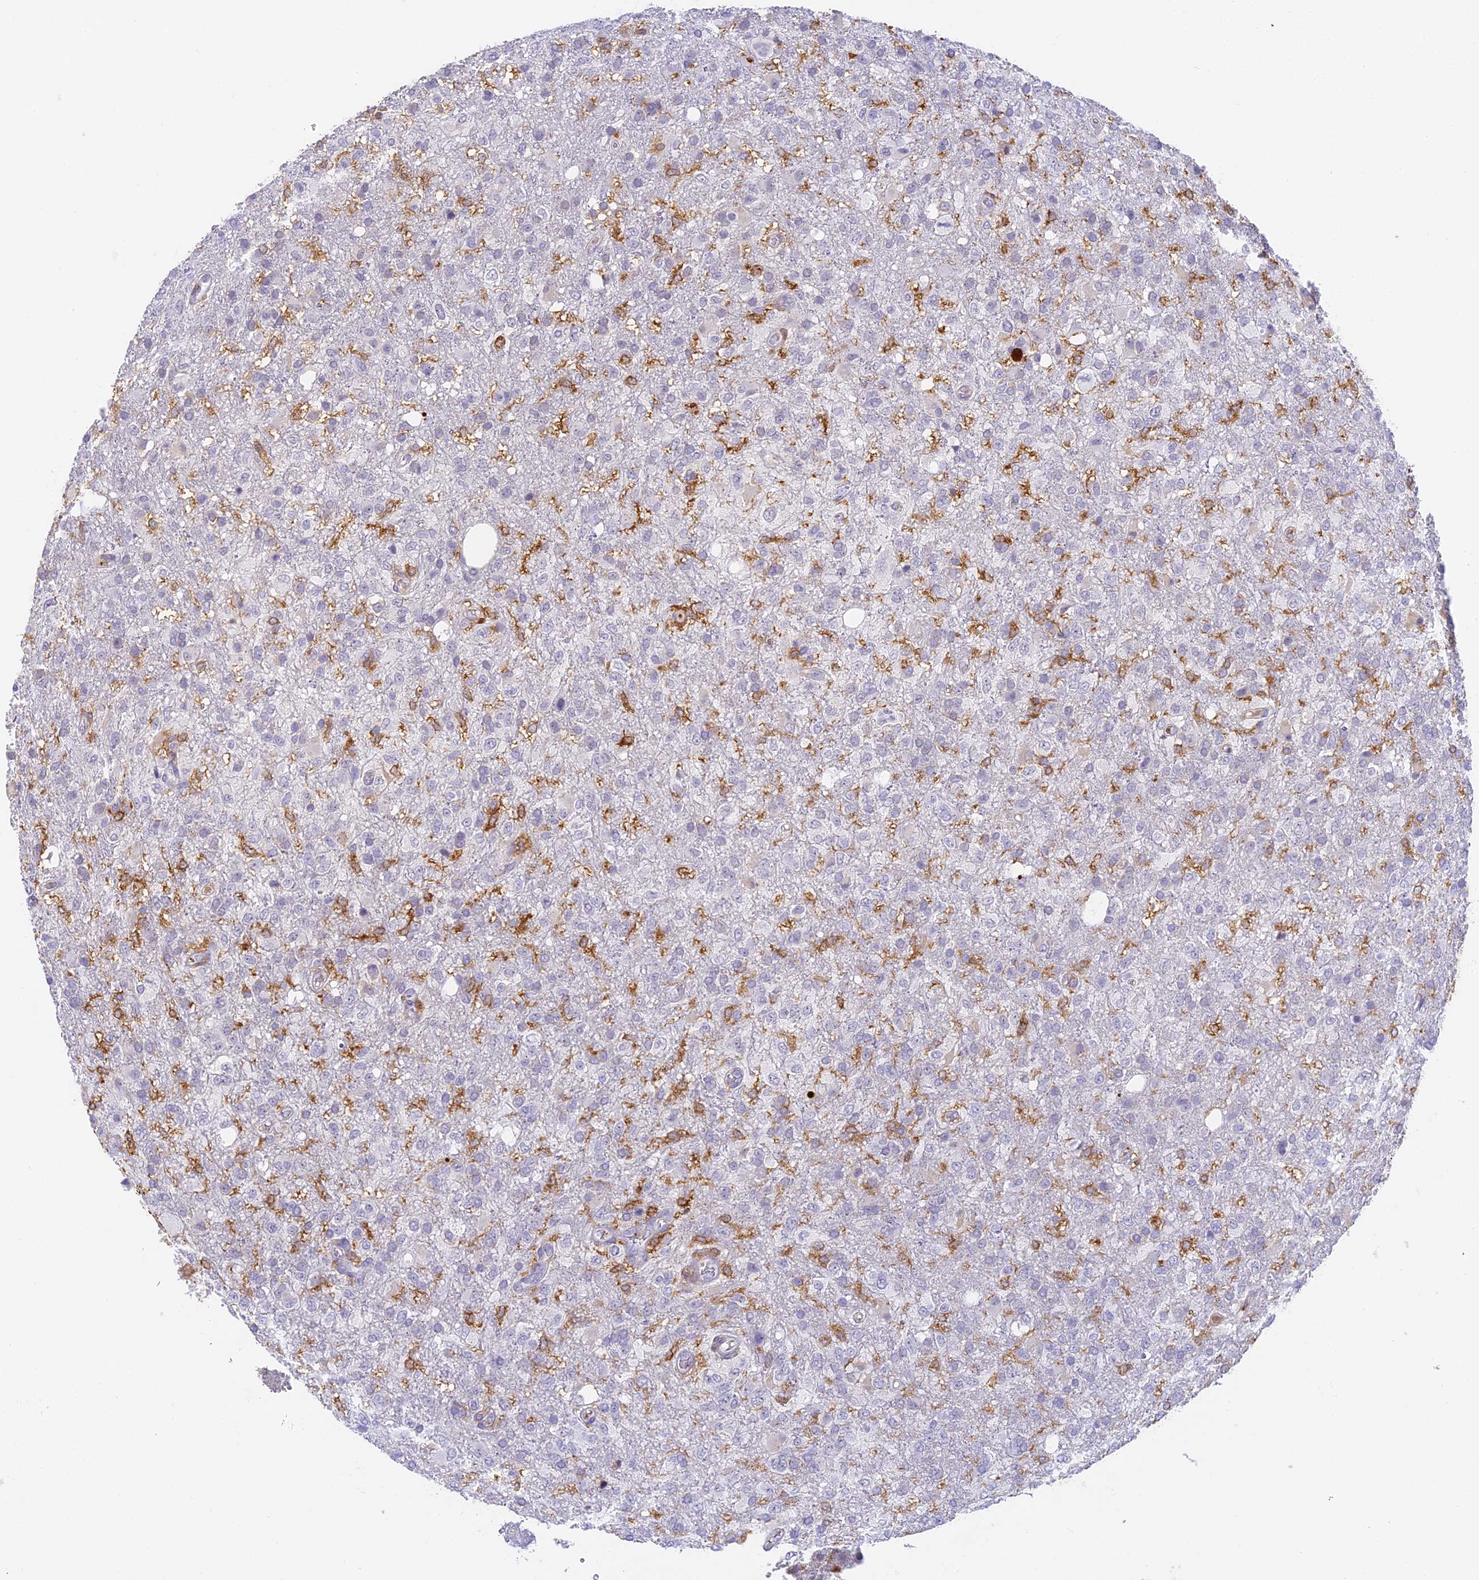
{"staining": {"intensity": "negative", "quantity": "none", "location": "none"}, "tissue": "glioma", "cell_type": "Tumor cells", "image_type": "cancer", "snomed": [{"axis": "morphology", "description": "Glioma, malignant, High grade"}, {"axis": "topography", "description": "Brain"}], "caption": "Immunohistochemistry micrograph of high-grade glioma (malignant) stained for a protein (brown), which exhibits no staining in tumor cells.", "gene": "FYB1", "patient": {"sex": "female", "age": 74}}